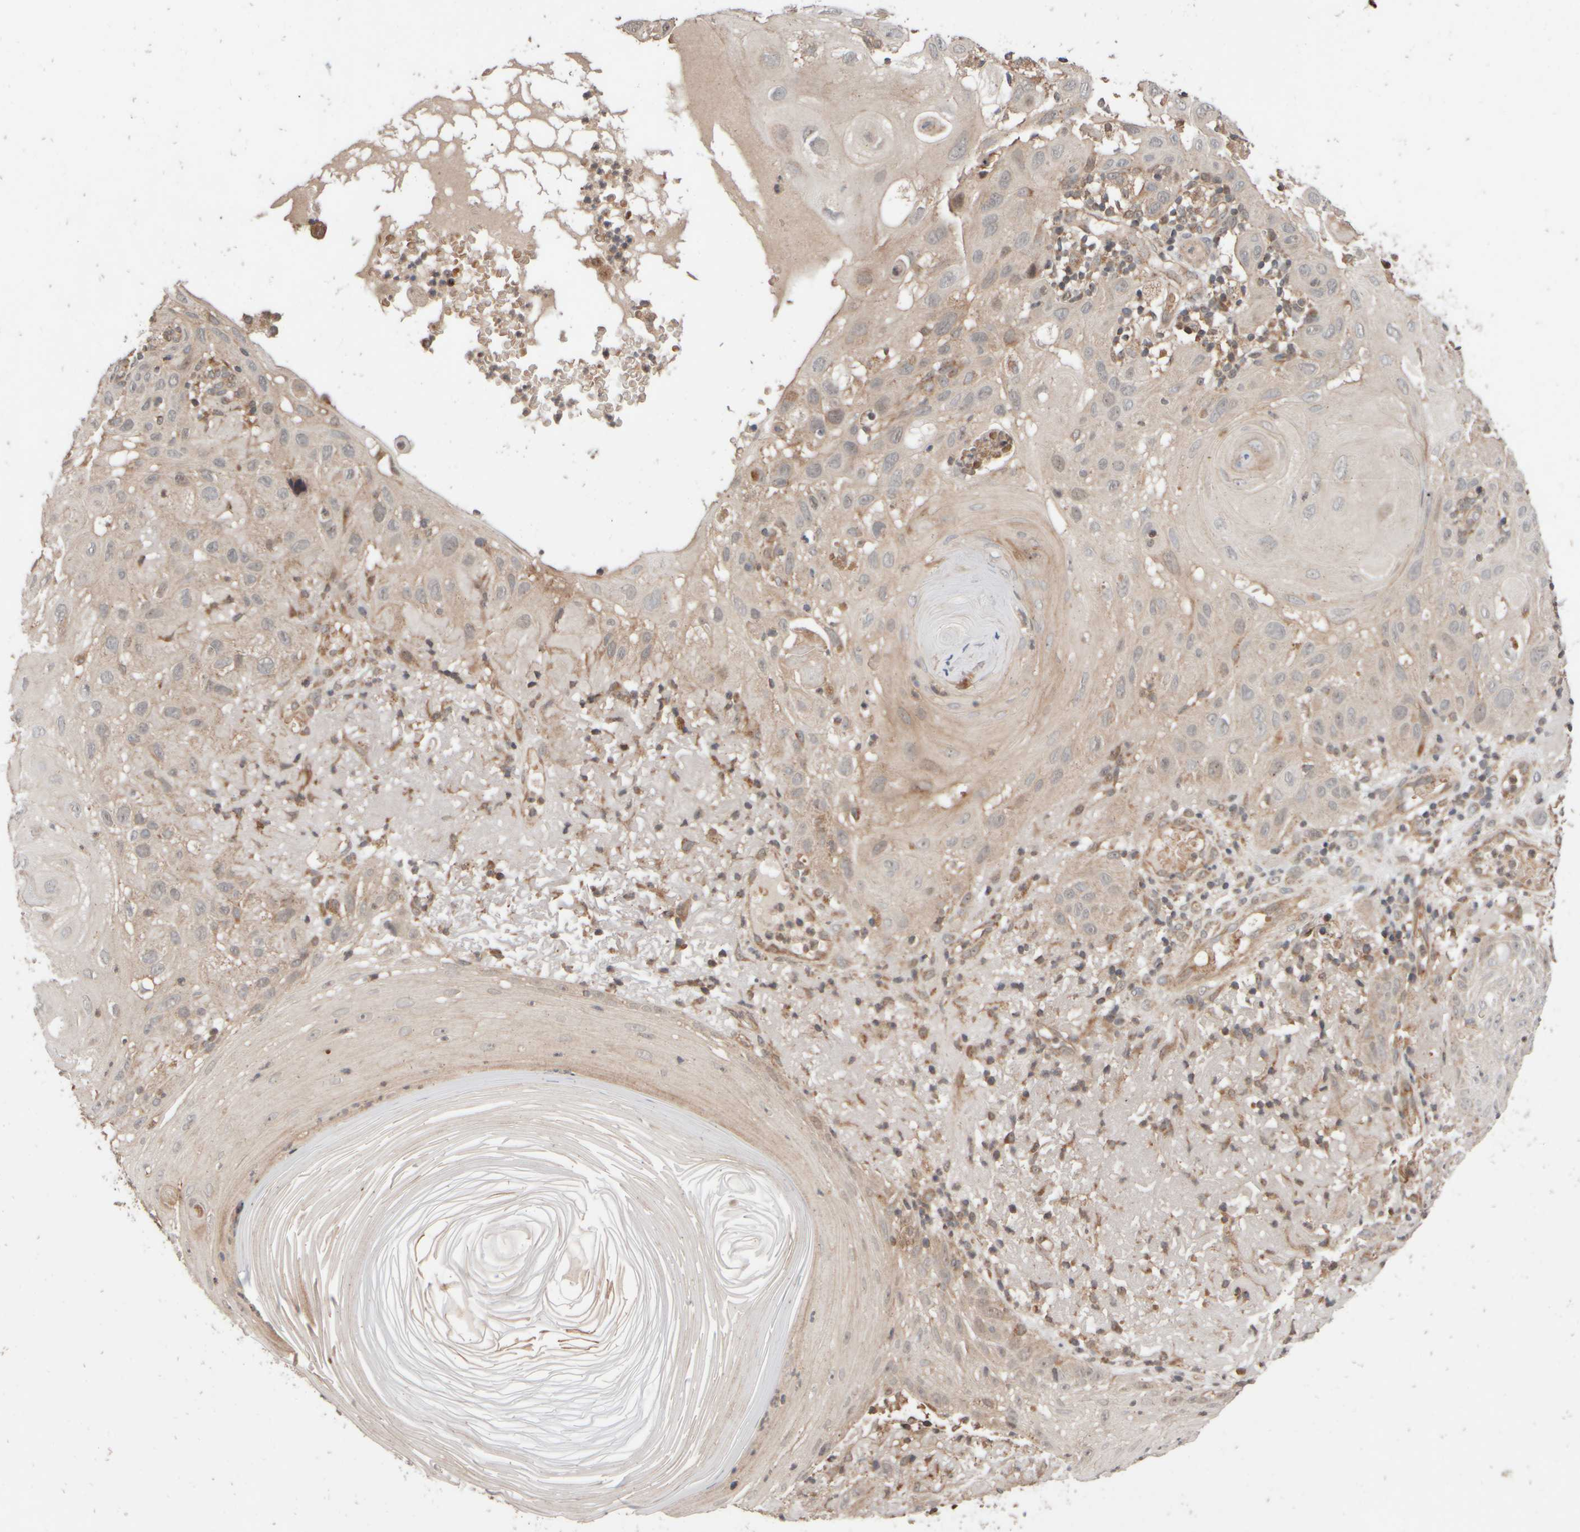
{"staining": {"intensity": "weak", "quantity": "<25%", "location": "cytoplasmic/membranous"}, "tissue": "skin cancer", "cell_type": "Tumor cells", "image_type": "cancer", "snomed": [{"axis": "morphology", "description": "Squamous cell carcinoma, NOS"}, {"axis": "topography", "description": "Skin"}], "caption": "Immunohistochemistry (IHC) image of neoplastic tissue: skin cancer (squamous cell carcinoma) stained with DAB (3,3'-diaminobenzidine) displays no significant protein expression in tumor cells. Nuclei are stained in blue.", "gene": "ABHD11", "patient": {"sex": "female", "age": 96}}